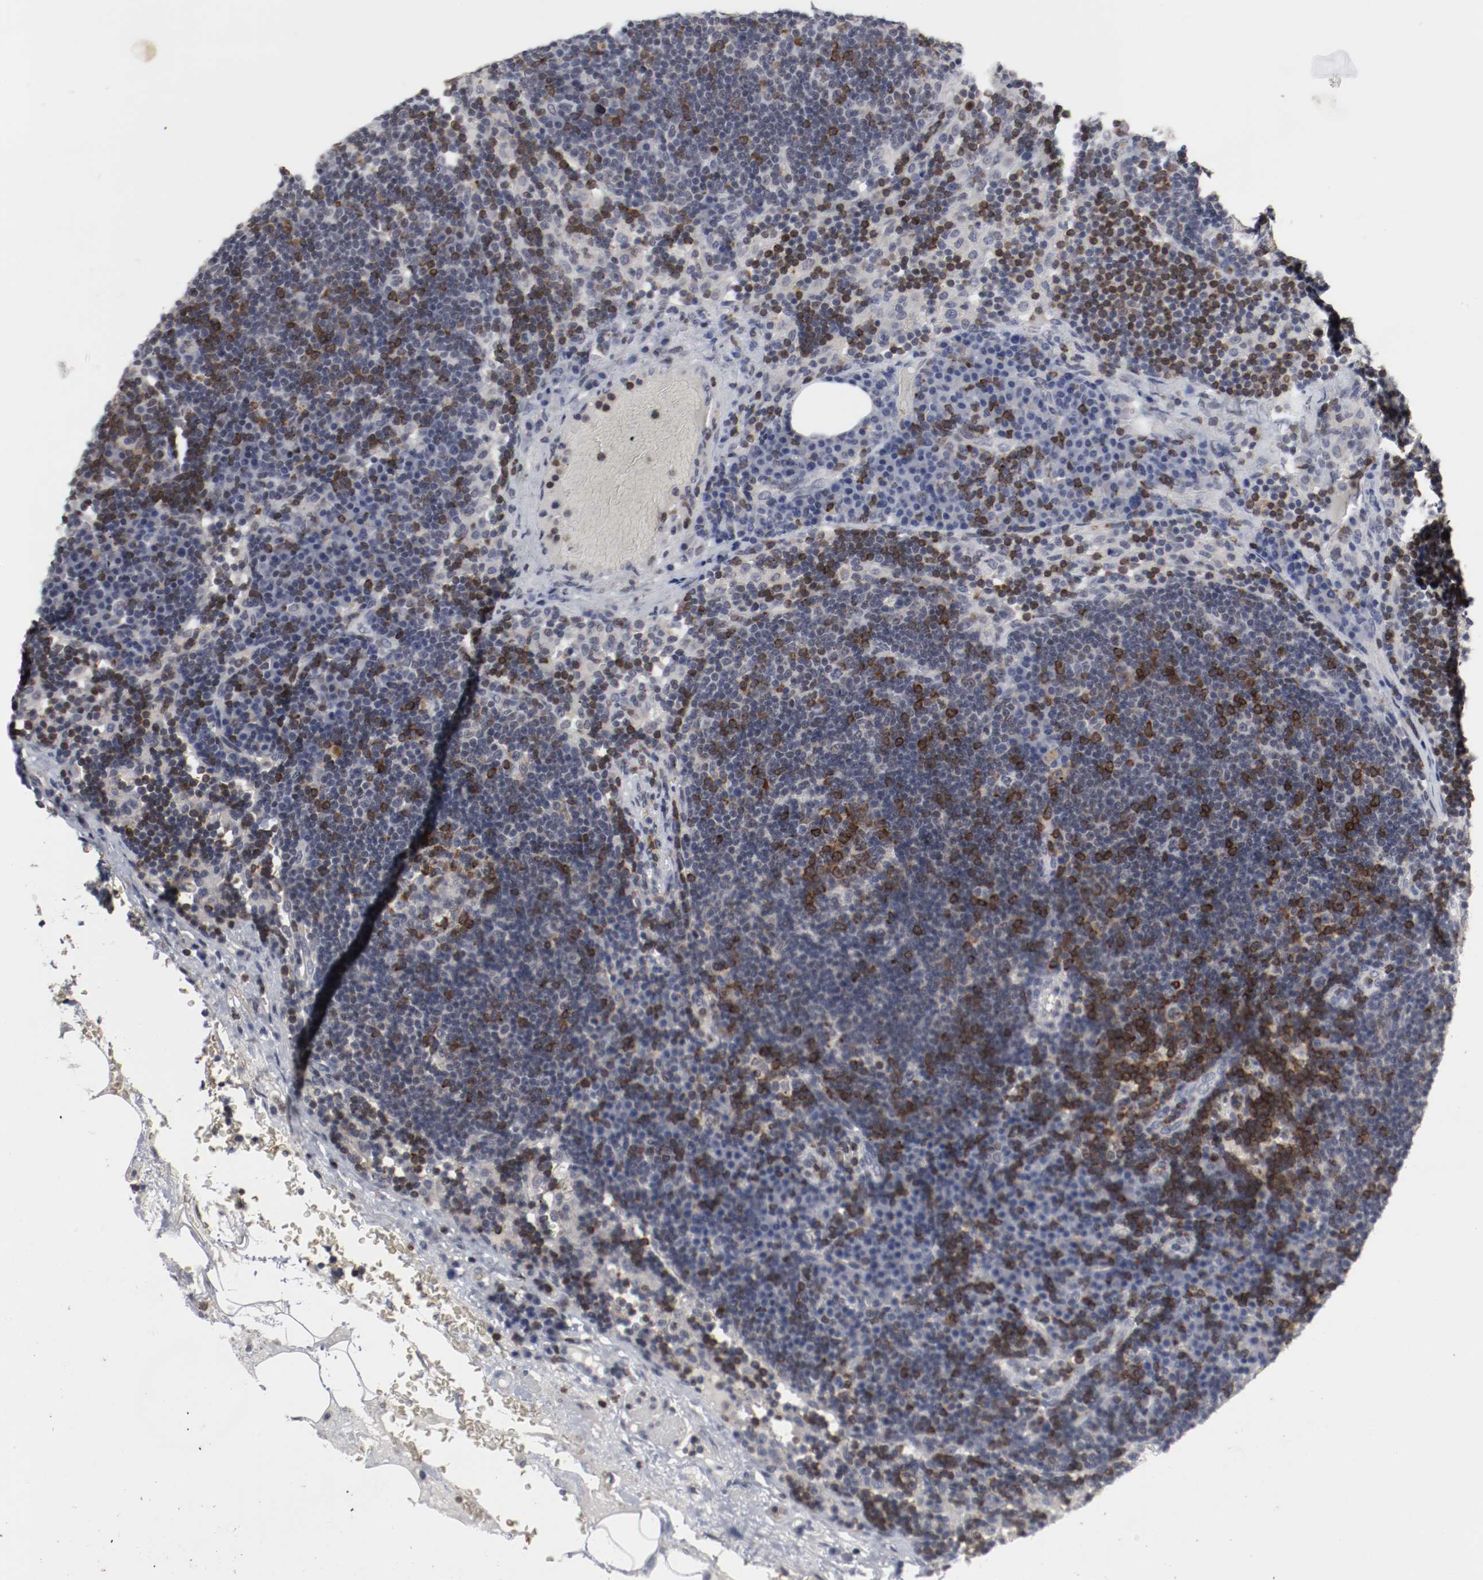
{"staining": {"intensity": "strong", "quantity": "<25%", "location": "cytoplasmic/membranous"}, "tissue": "lymph node", "cell_type": "Germinal center cells", "image_type": "normal", "snomed": [{"axis": "morphology", "description": "Normal tissue, NOS"}, {"axis": "morphology", "description": "Squamous cell carcinoma, metastatic, NOS"}, {"axis": "topography", "description": "Lymph node"}], "caption": "An immunohistochemistry (IHC) micrograph of benign tissue is shown. Protein staining in brown labels strong cytoplasmic/membranous positivity in lymph node within germinal center cells.", "gene": "JUND", "patient": {"sex": "female", "age": 53}}